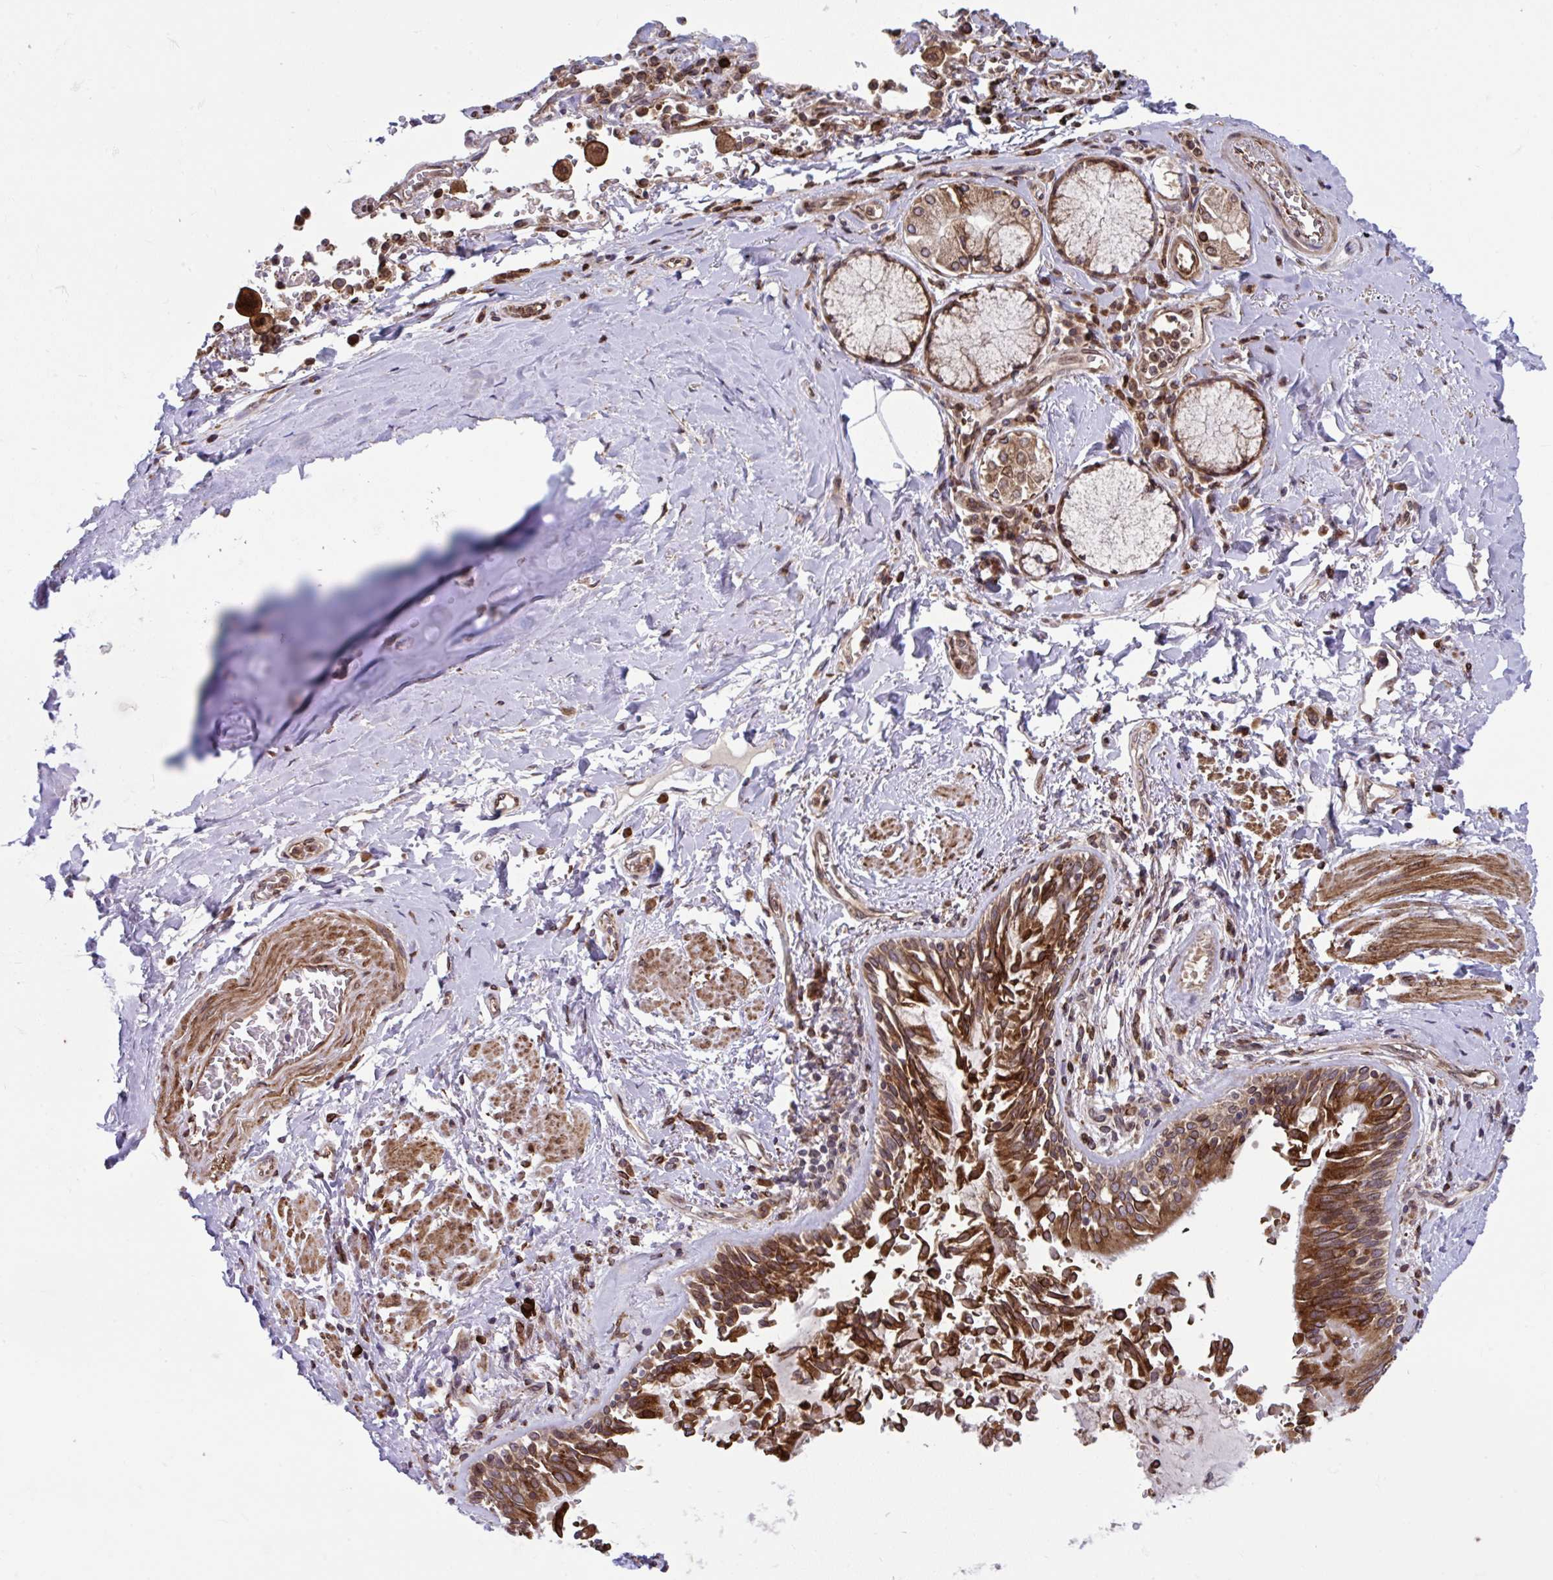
{"staining": {"intensity": "strong", "quantity": "25%-75%", "location": "cytoplasmic/membranous"}, "tissue": "adipose tissue", "cell_type": "Adipocytes", "image_type": "normal", "snomed": [{"axis": "morphology", "description": "Normal tissue, NOS"}, {"axis": "morphology", "description": "Degeneration, NOS"}, {"axis": "topography", "description": "Cartilage tissue"}, {"axis": "topography", "description": "Lung"}], "caption": "Adipocytes display strong cytoplasmic/membranous expression in about 25%-75% of cells in normal adipose tissue.", "gene": "STIM2", "patient": {"sex": "female", "age": 61}}